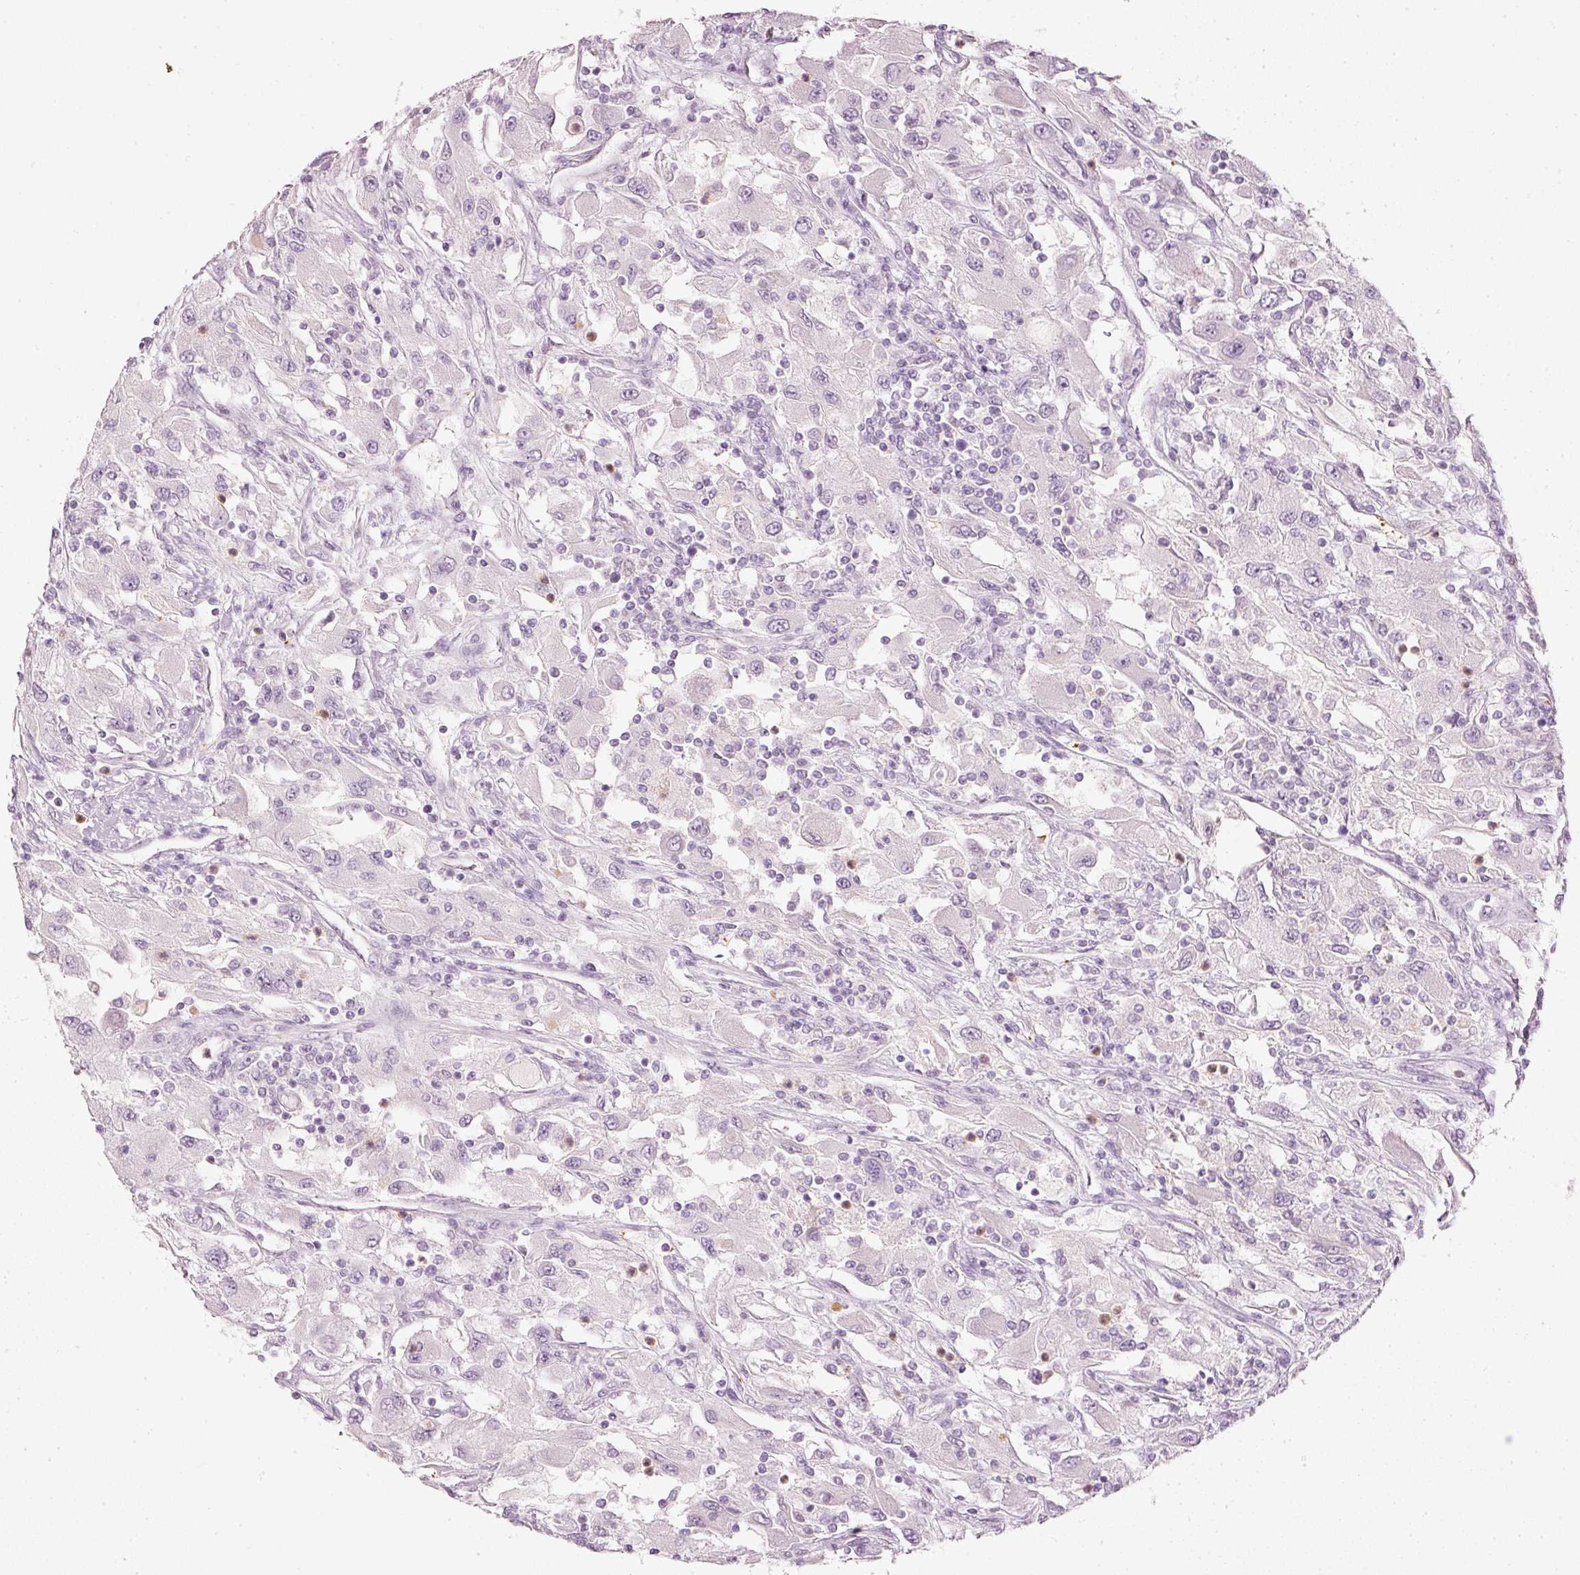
{"staining": {"intensity": "negative", "quantity": "none", "location": "none"}, "tissue": "renal cancer", "cell_type": "Tumor cells", "image_type": "cancer", "snomed": [{"axis": "morphology", "description": "Adenocarcinoma, NOS"}, {"axis": "topography", "description": "Kidney"}], "caption": "This is a histopathology image of immunohistochemistry (IHC) staining of renal cancer, which shows no expression in tumor cells.", "gene": "LECT2", "patient": {"sex": "female", "age": 67}}